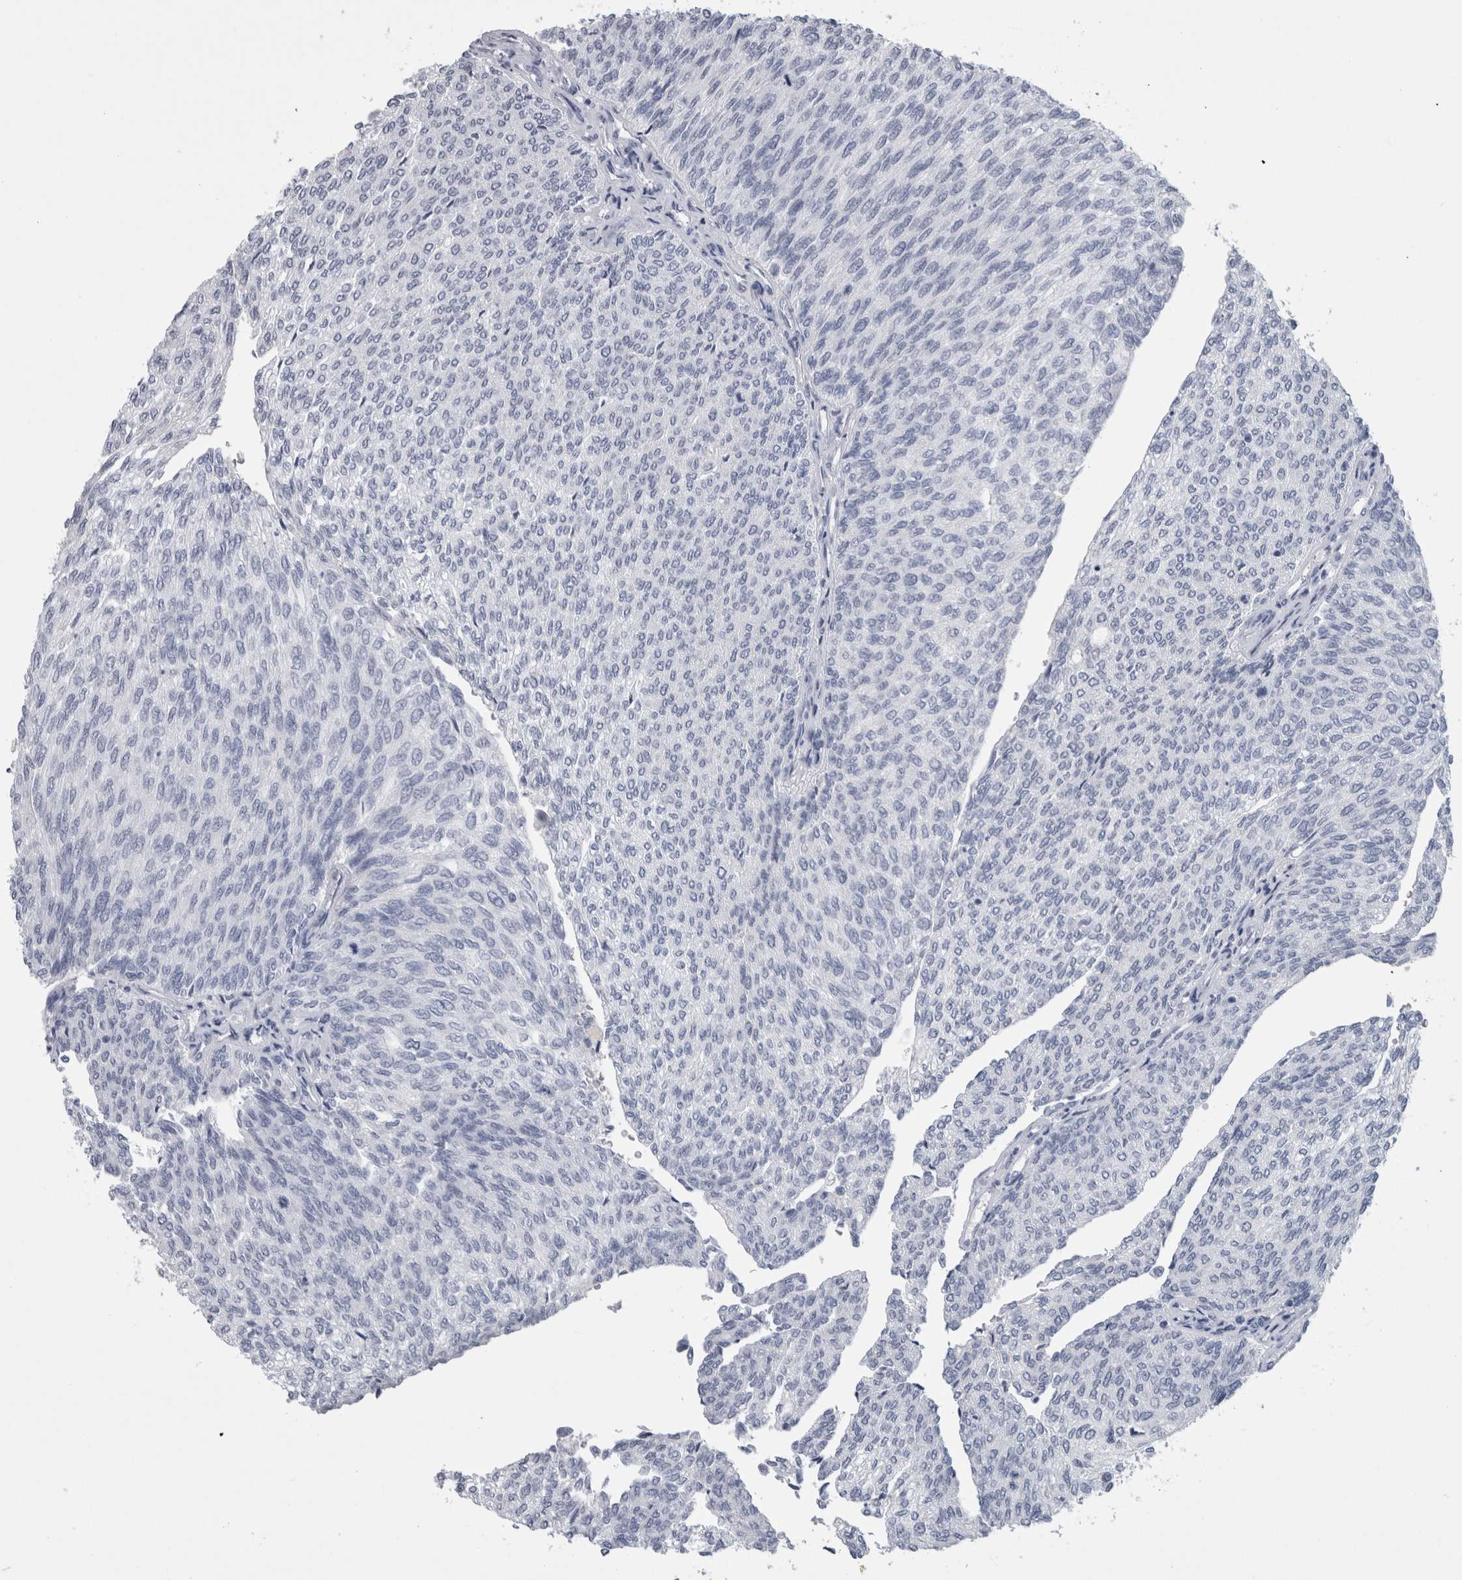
{"staining": {"intensity": "negative", "quantity": "none", "location": "none"}, "tissue": "urothelial cancer", "cell_type": "Tumor cells", "image_type": "cancer", "snomed": [{"axis": "morphology", "description": "Urothelial carcinoma, Low grade"}, {"axis": "topography", "description": "Urinary bladder"}], "caption": "High magnification brightfield microscopy of urothelial carcinoma (low-grade) stained with DAB (brown) and counterstained with hematoxylin (blue): tumor cells show no significant positivity.", "gene": "PAX5", "patient": {"sex": "female", "age": 79}}